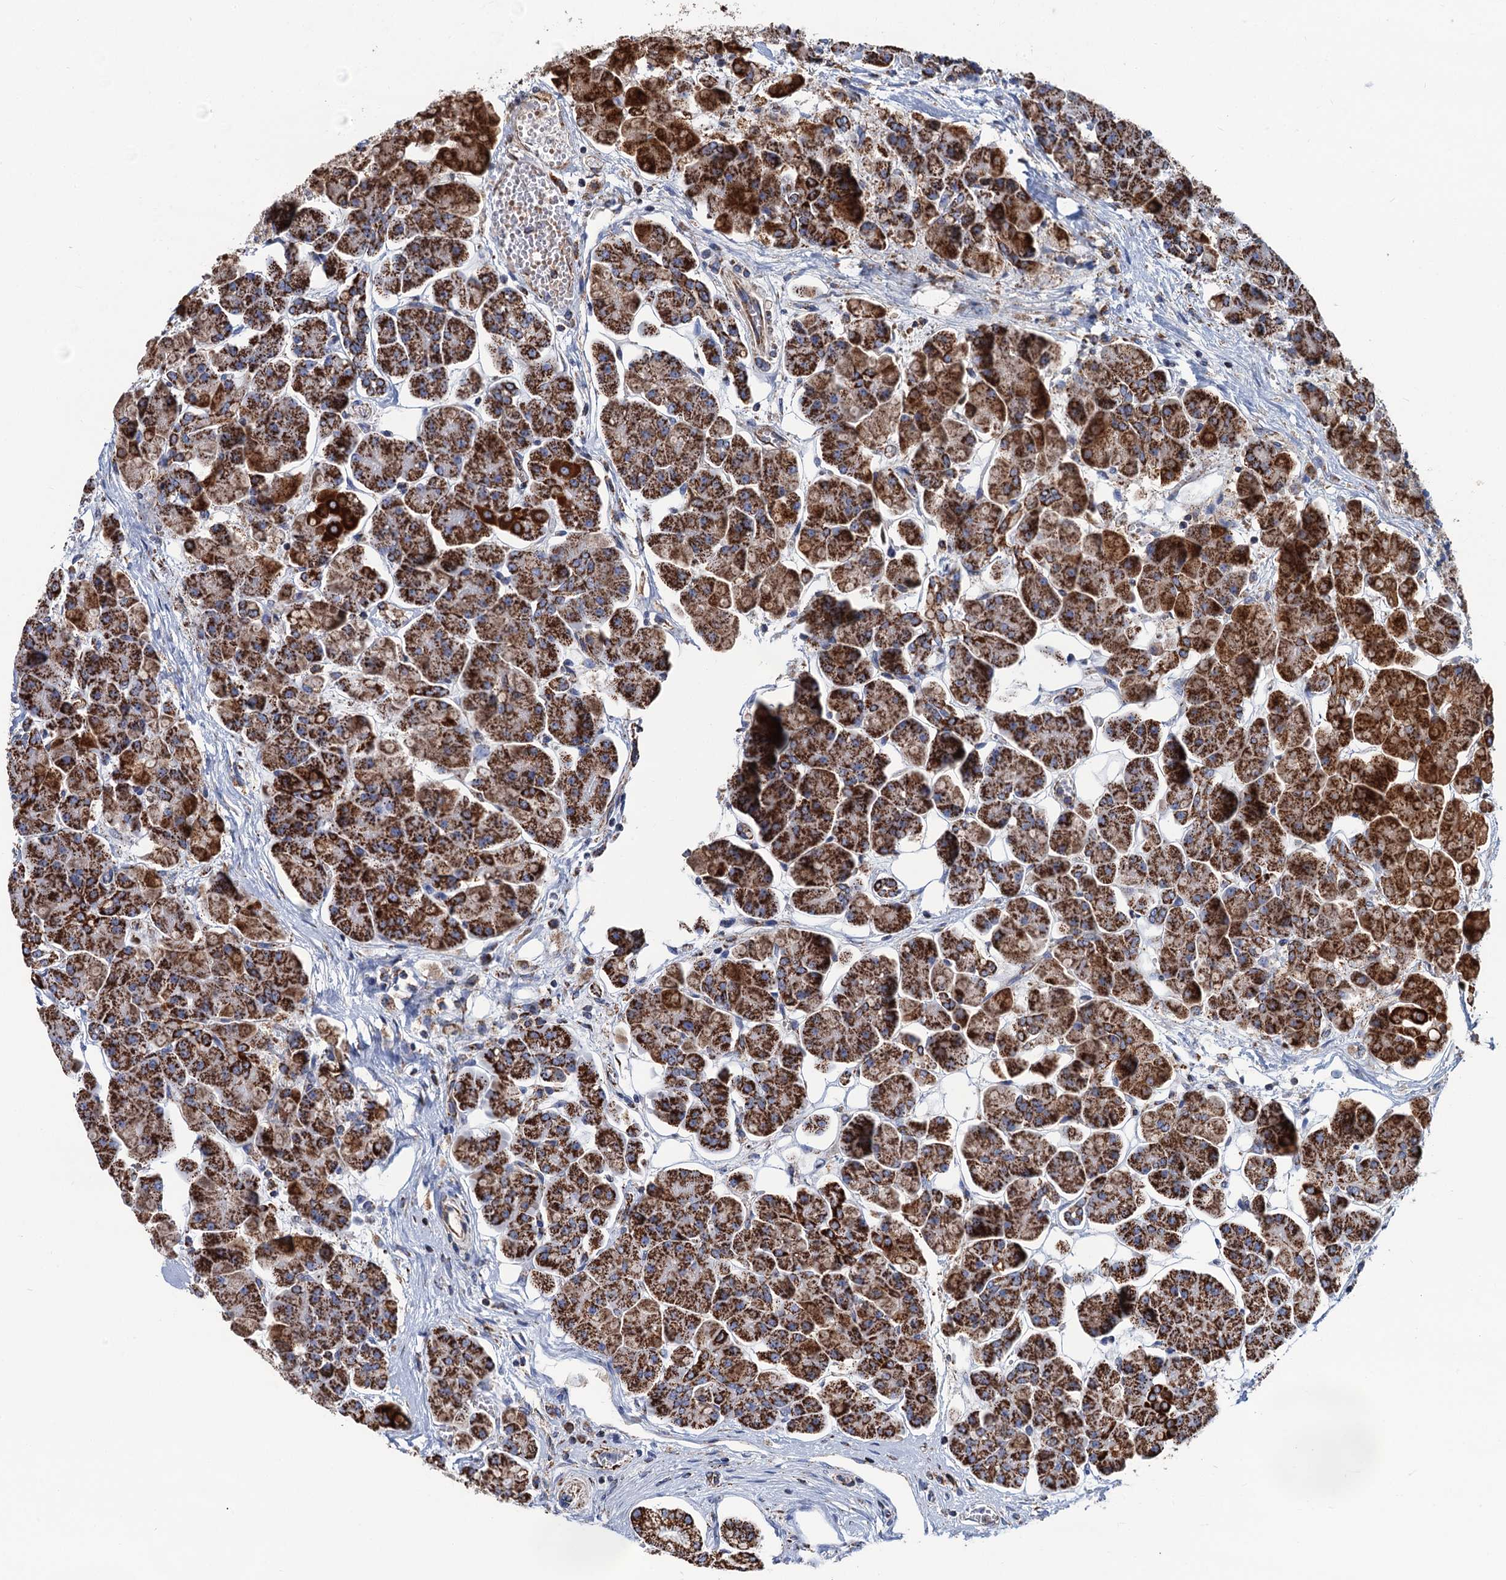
{"staining": {"intensity": "strong", "quantity": ">75%", "location": "cytoplasmic/membranous"}, "tissue": "pancreas", "cell_type": "Exocrine glandular cells", "image_type": "normal", "snomed": [{"axis": "morphology", "description": "Normal tissue, NOS"}, {"axis": "topography", "description": "Pancreas"}], "caption": "The micrograph reveals a brown stain indicating the presence of a protein in the cytoplasmic/membranous of exocrine glandular cells in pancreas.", "gene": "IVD", "patient": {"sex": "male", "age": 66}}